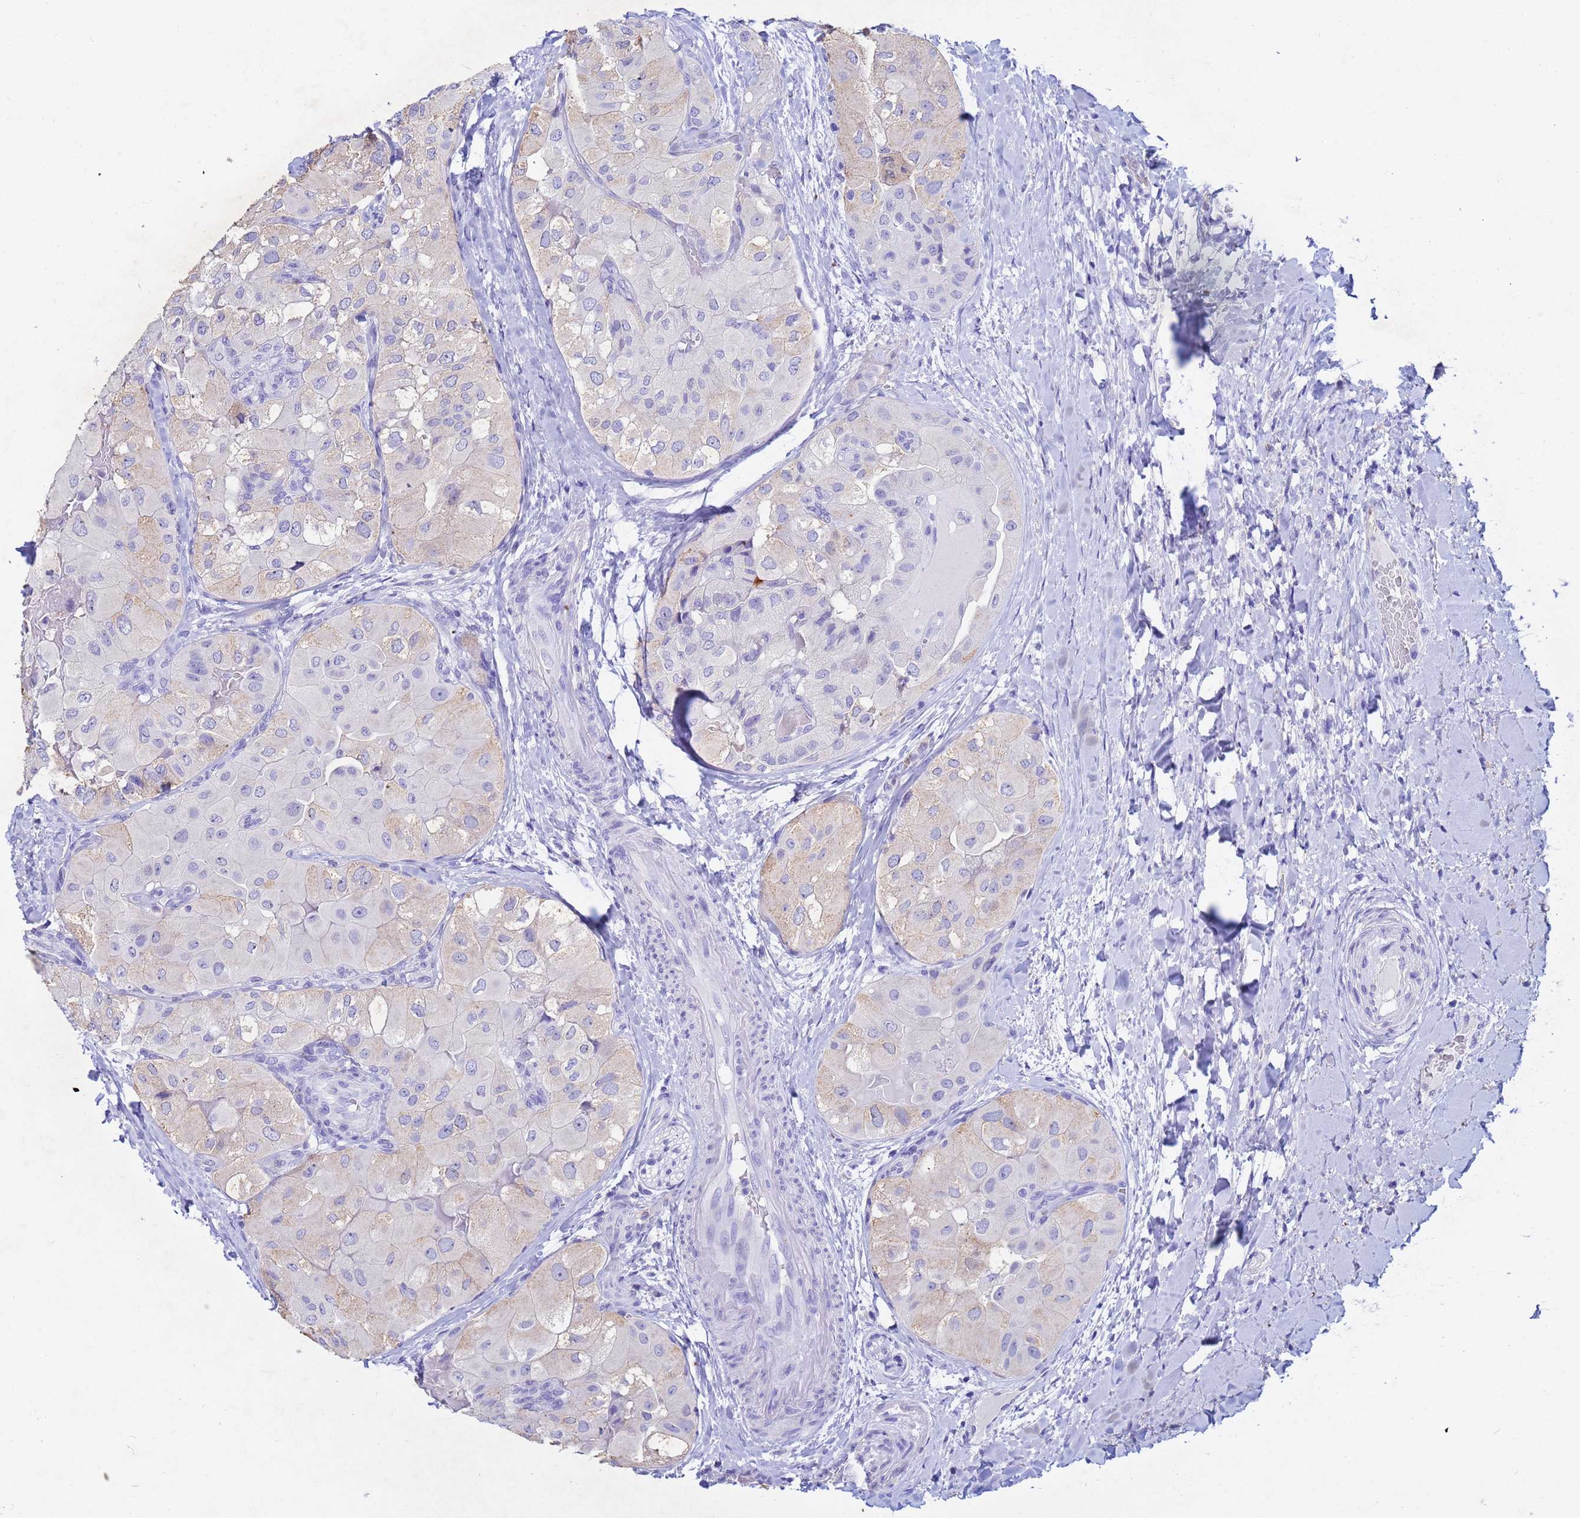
{"staining": {"intensity": "negative", "quantity": "none", "location": "none"}, "tissue": "thyroid cancer", "cell_type": "Tumor cells", "image_type": "cancer", "snomed": [{"axis": "morphology", "description": "Normal tissue, NOS"}, {"axis": "morphology", "description": "Papillary adenocarcinoma, NOS"}, {"axis": "topography", "description": "Thyroid gland"}], "caption": "Tumor cells show no significant positivity in thyroid cancer (papillary adenocarcinoma).", "gene": "CSTB", "patient": {"sex": "female", "age": 59}}